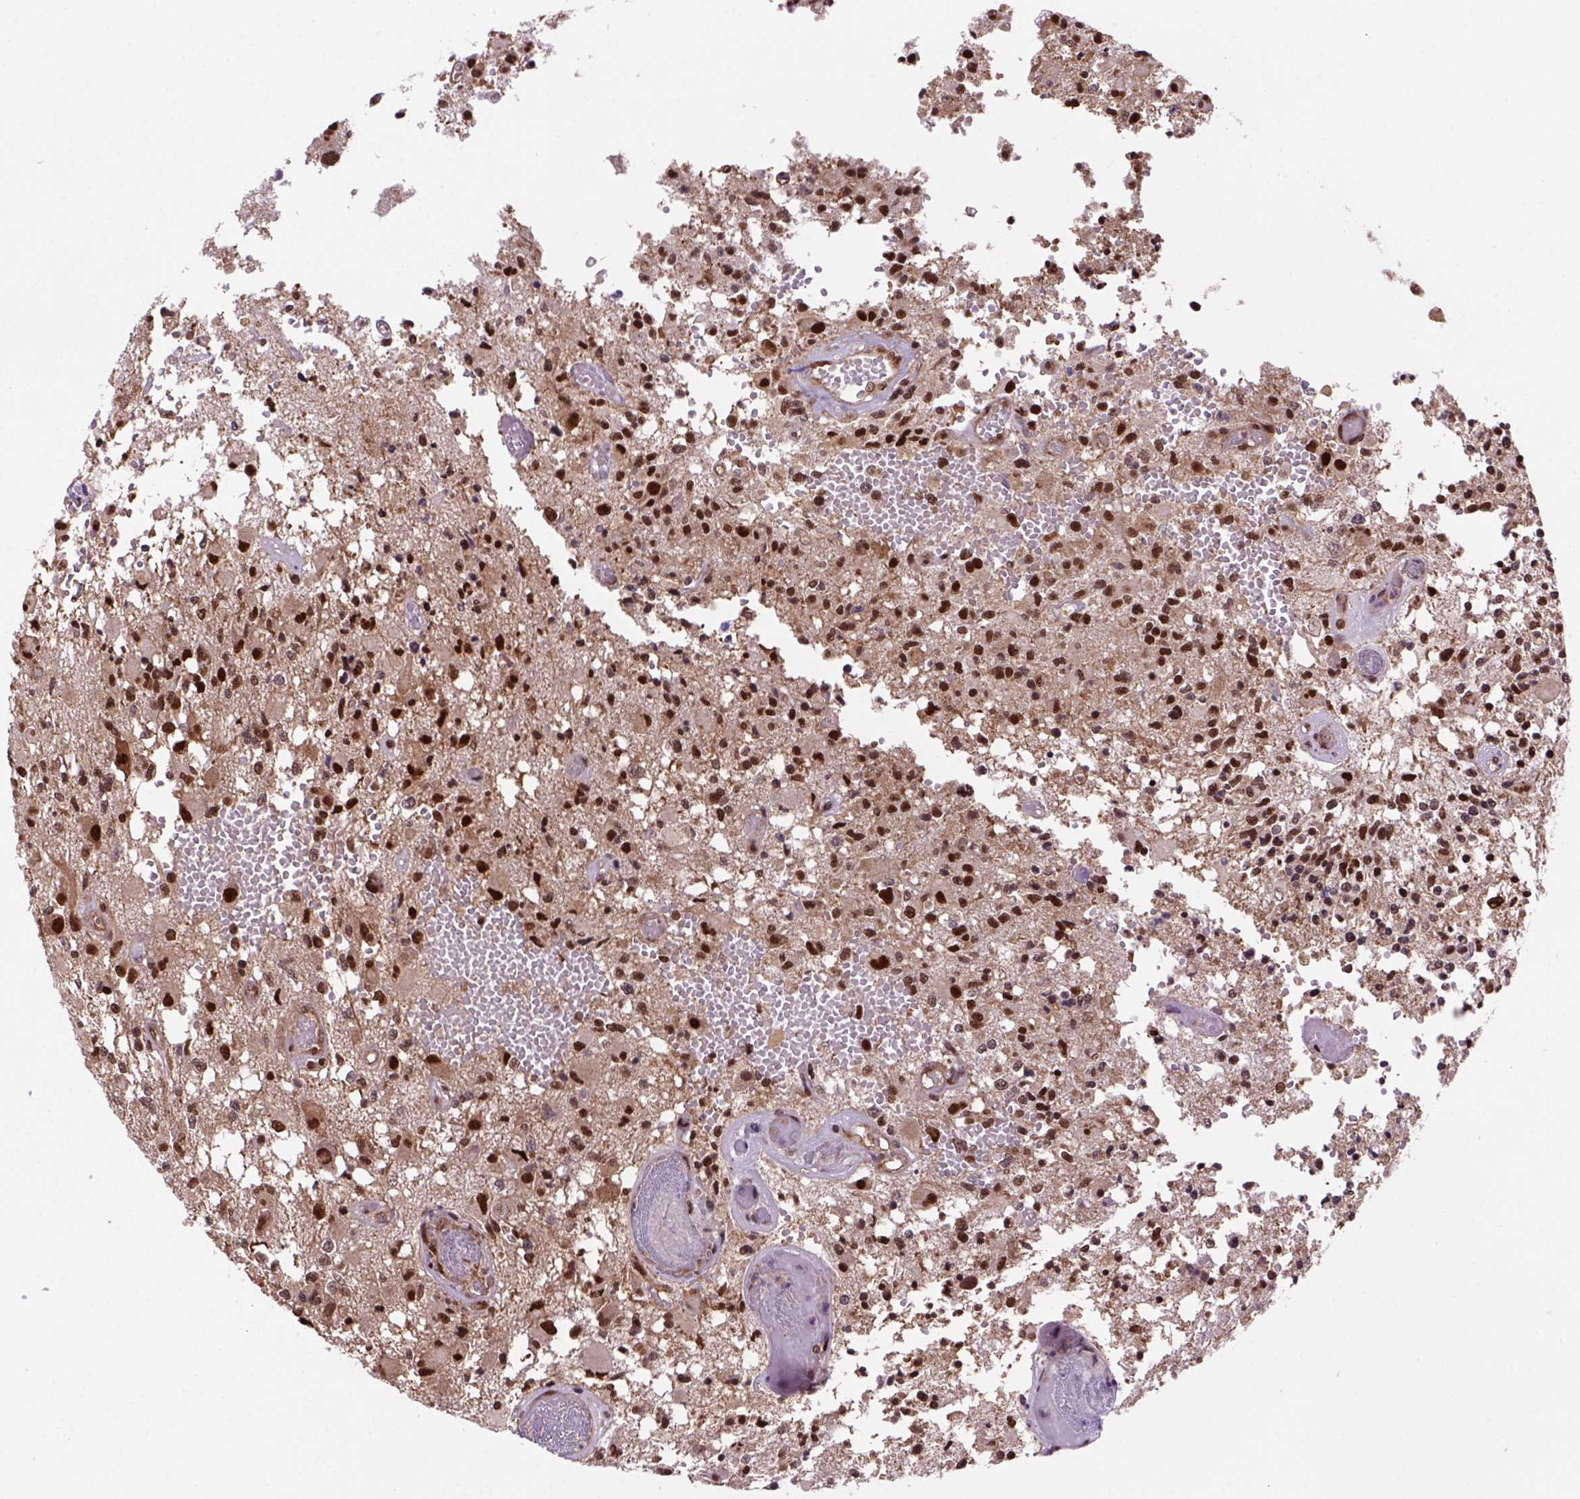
{"staining": {"intensity": "strong", "quantity": ">75%", "location": "cytoplasmic/membranous,nuclear"}, "tissue": "glioma", "cell_type": "Tumor cells", "image_type": "cancer", "snomed": [{"axis": "morphology", "description": "Glioma, malignant, High grade"}, {"axis": "topography", "description": "Brain"}], "caption": "Immunohistochemistry (IHC) of glioma displays high levels of strong cytoplasmic/membranous and nuclear positivity in about >75% of tumor cells. (DAB (3,3'-diaminobenzidine) IHC with brightfield microscopy, high magnification).", "gene": "PSMC2", "patient": {"sex": "female", "age": 63}}